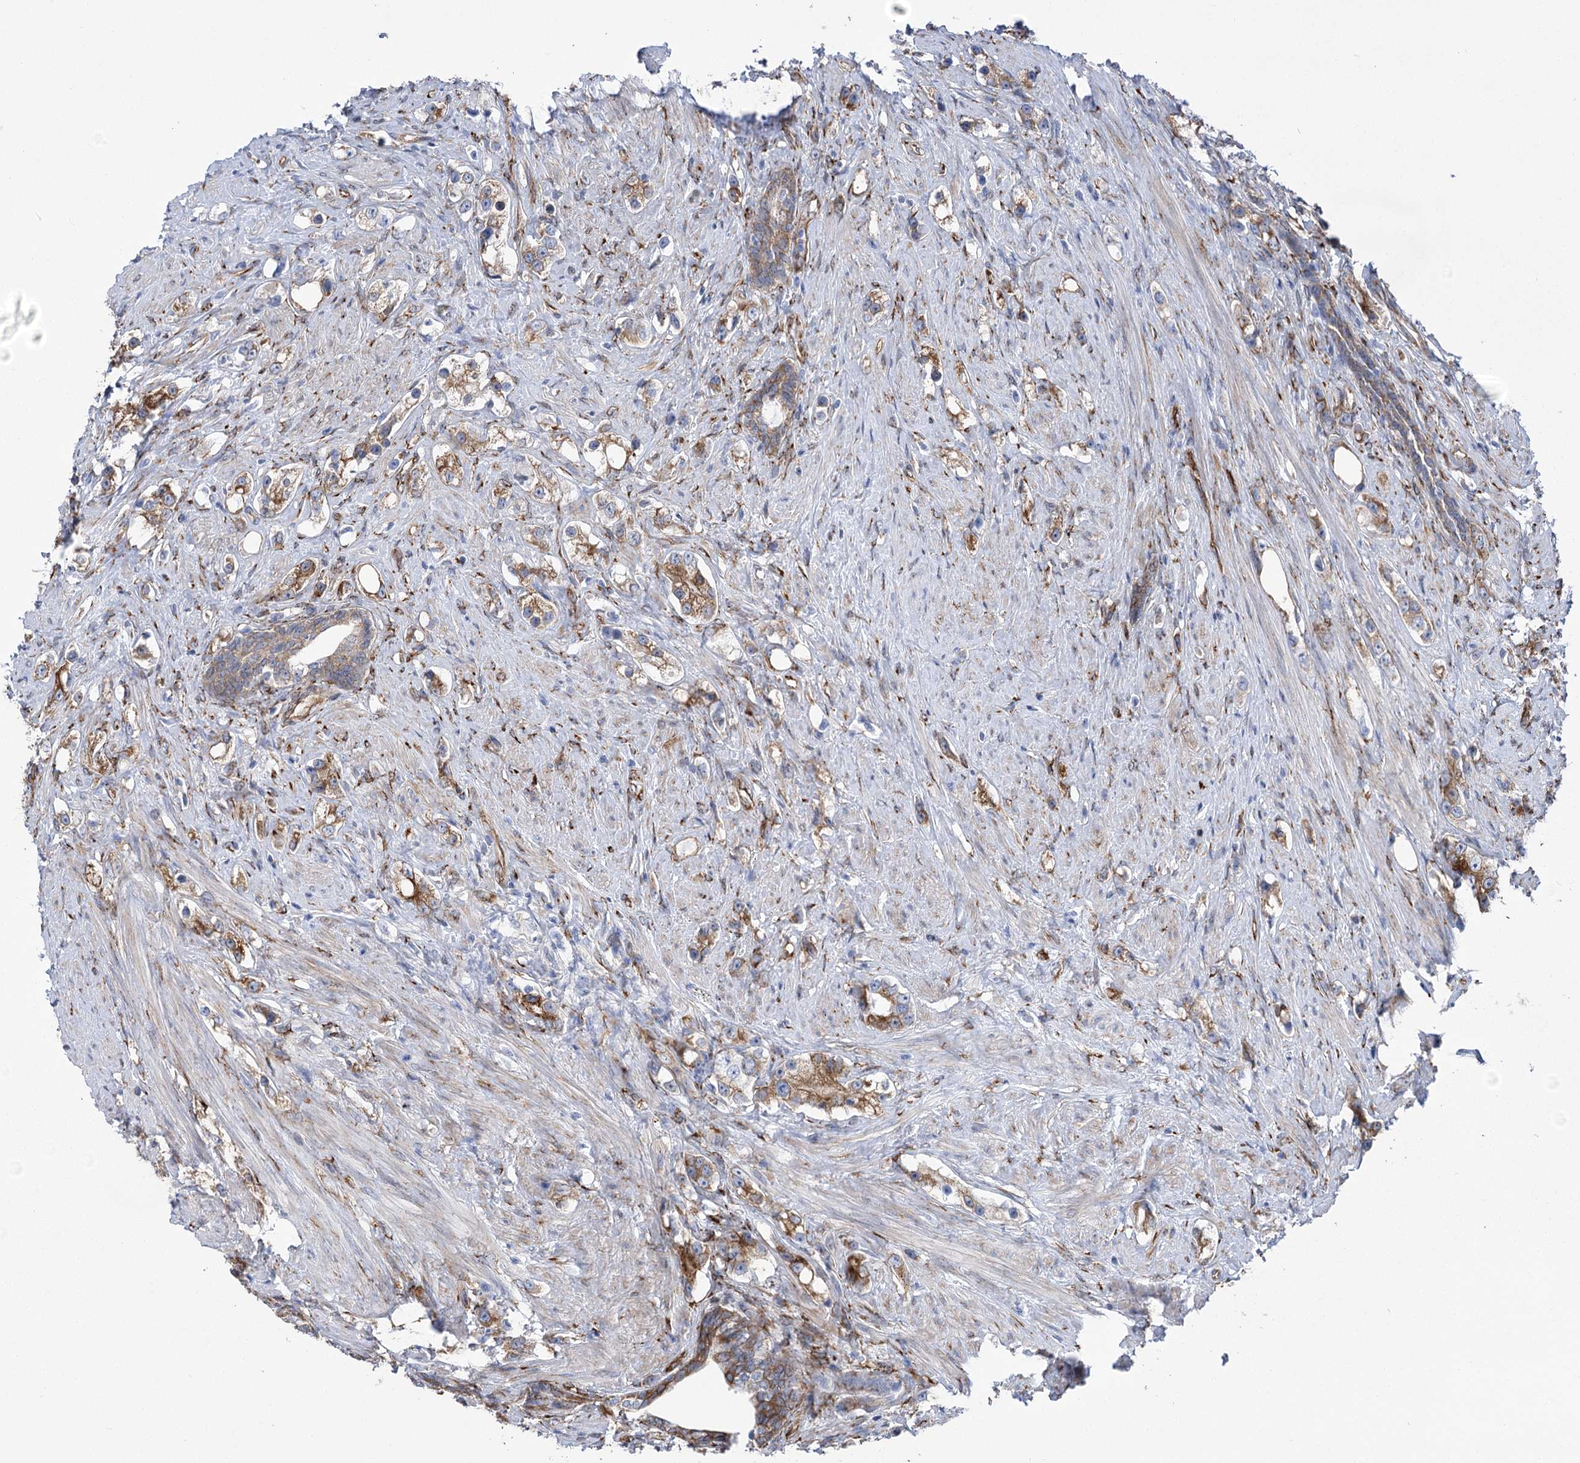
{"staining": {"intensity": "moderate", "quantity": ">75%", "location": "cytoplasmic/membranous"}, "tissue": "prostate cancer", "cell_type": "Tumor cells", "image_type": "cancer", "snomed": [{"axis": "morphology", "description": "Adenocarcinoma, High grade"}, {"axis": "topography", "description": "Prostate"}], "caption": "Tumor cells demonstrate medium levels of moderate cytoplasmic/membranous positivity in approximately >75% of cells in human prostate high-grade adenocarcinoma.", "gene": "YTHDC2", "patient": {"sex": "male", "age": 63}}